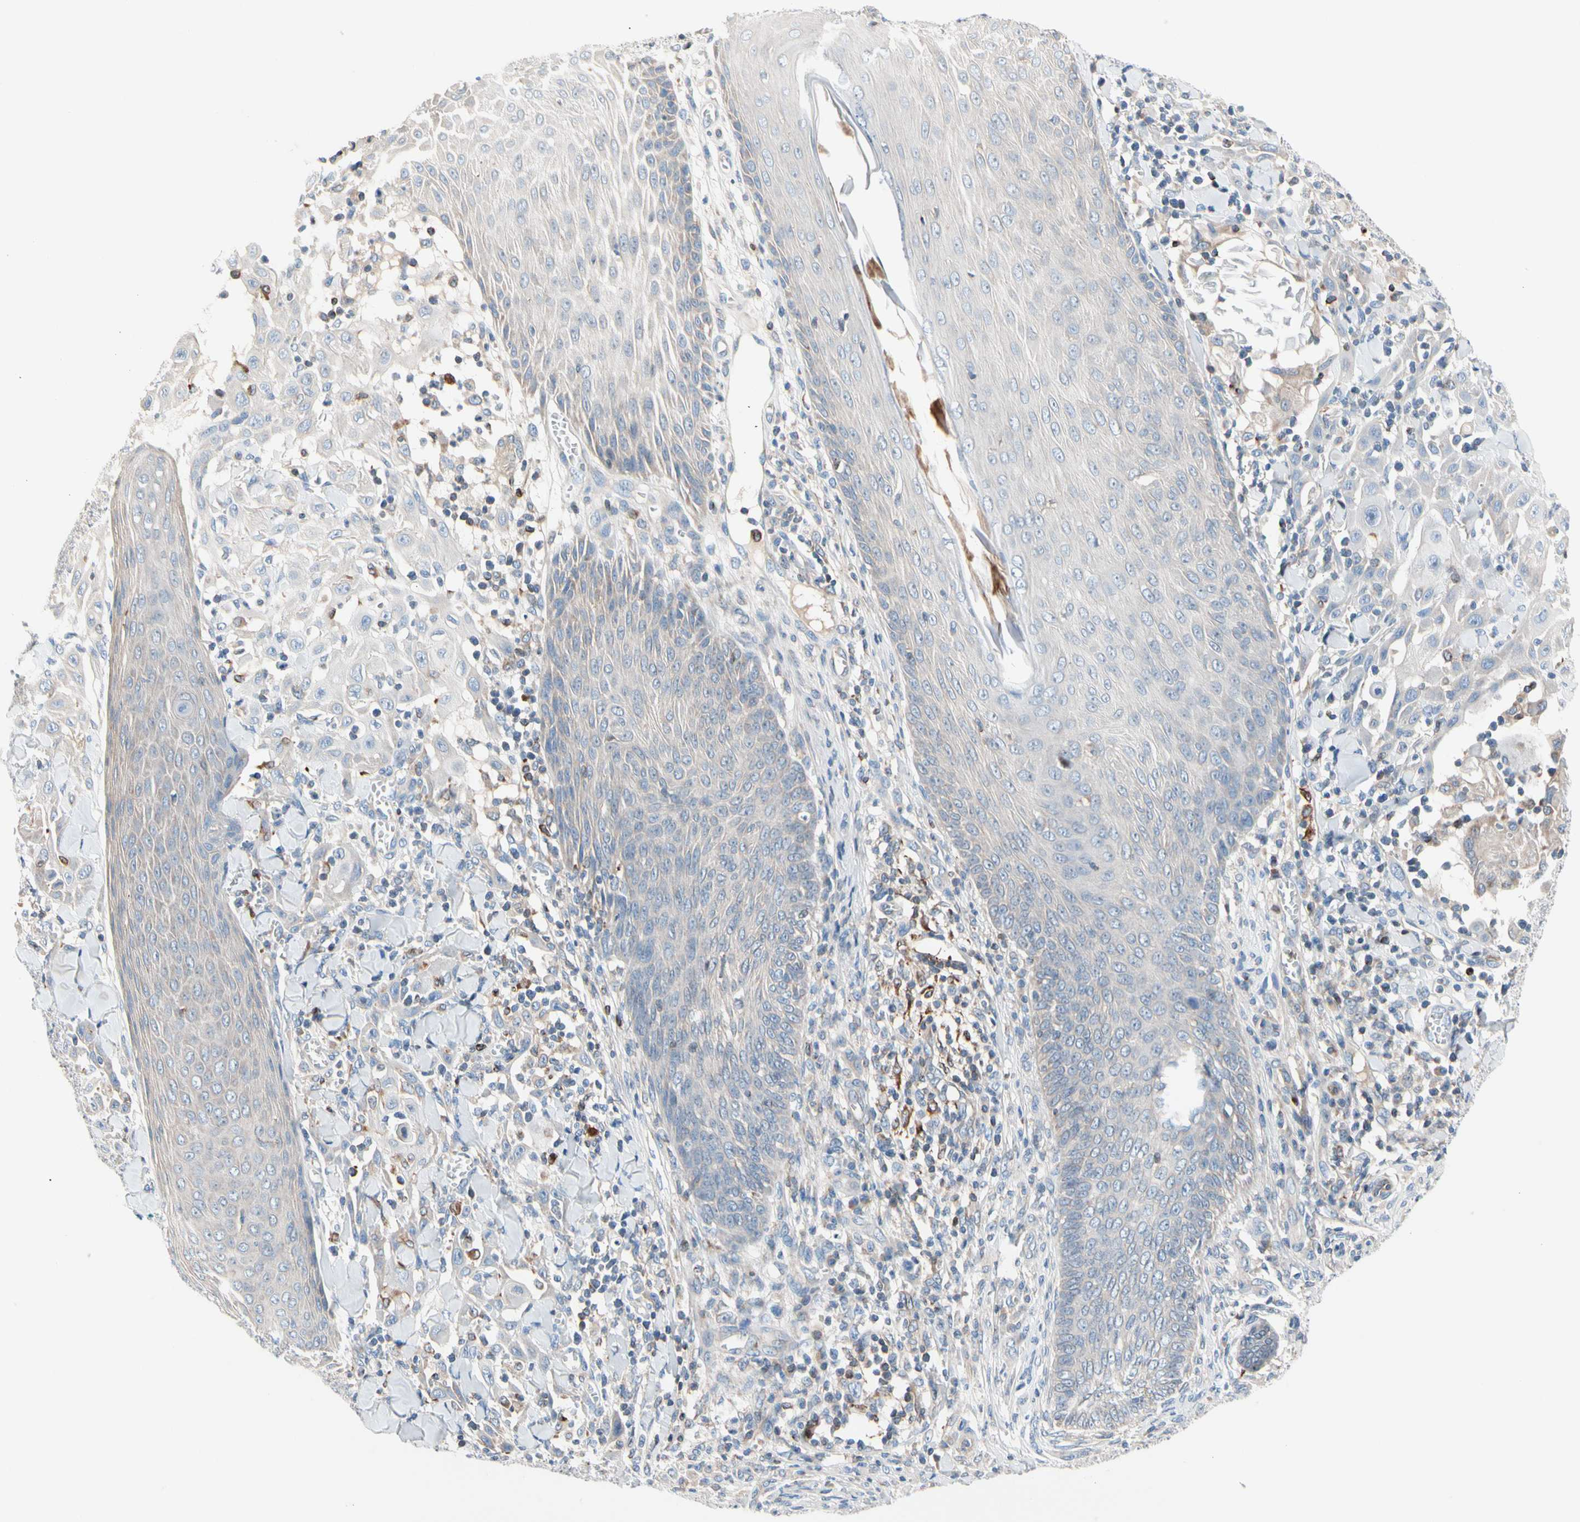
{"staining": {"intensity": "negative", "quantity": "none", "location": "none"}, "tissue": "skin cancer", "cell_type": "Tumor cells", "image_type": "cancer", "snomed": [{"axis": "morphology", "description": "Squamous cell carcinoma, NOS"}, {"axis": "topography", "description": "Skin"}], "caption": "Human skin squamous cell carcinoma stained for a protein using immunohistochemistry shows no positivity in tumor cells.", "gene": "MAP3K3", "patient": {"sex": "male", "age": 24}}